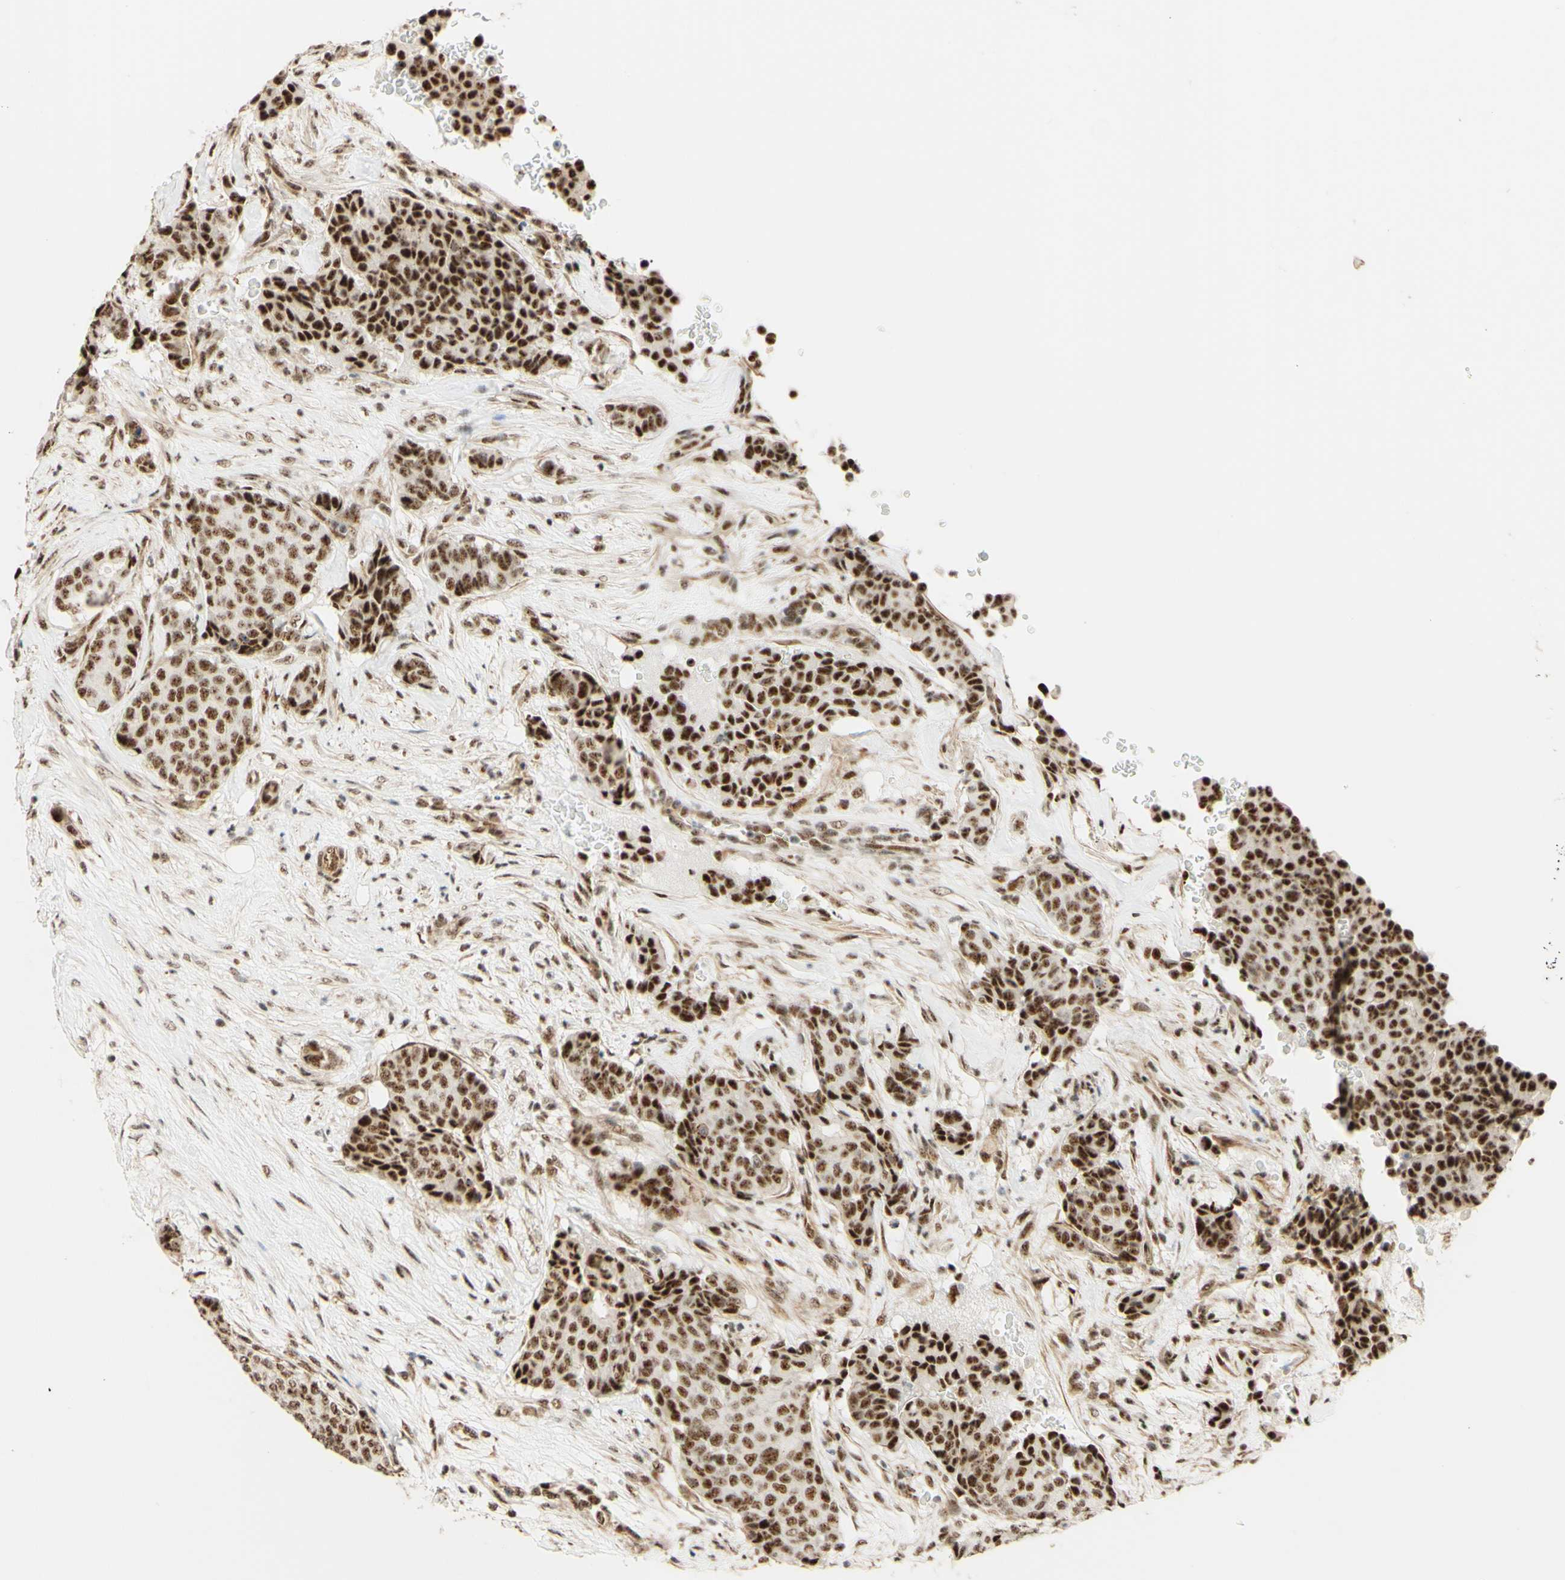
{"staining": {"intensity": "strong", "quantity": ">75%", "location": "nuclear"}, "tissue": "breast cancer", "cell_type": "Tumor cells", "image_type": "cancer", "snomed": [{"axis": "morphology", "description": "Duct carcinoma"}, {"axis": "topography", "description": "Breast"}], "caption": "DAB (3,3'-diaminobenzidine) immunohistochemical staining of human breast cancer (invasive ductal carcinoma) shows strong nuclear protein positivity in approximately >75% of tumor cells. Using DAB (brown) and hematoxylin (blue) stains, captured at high magnification using brightfield microscopy.", "gene": "SAP18", "patient": {"sex": "female", "age": 75}}